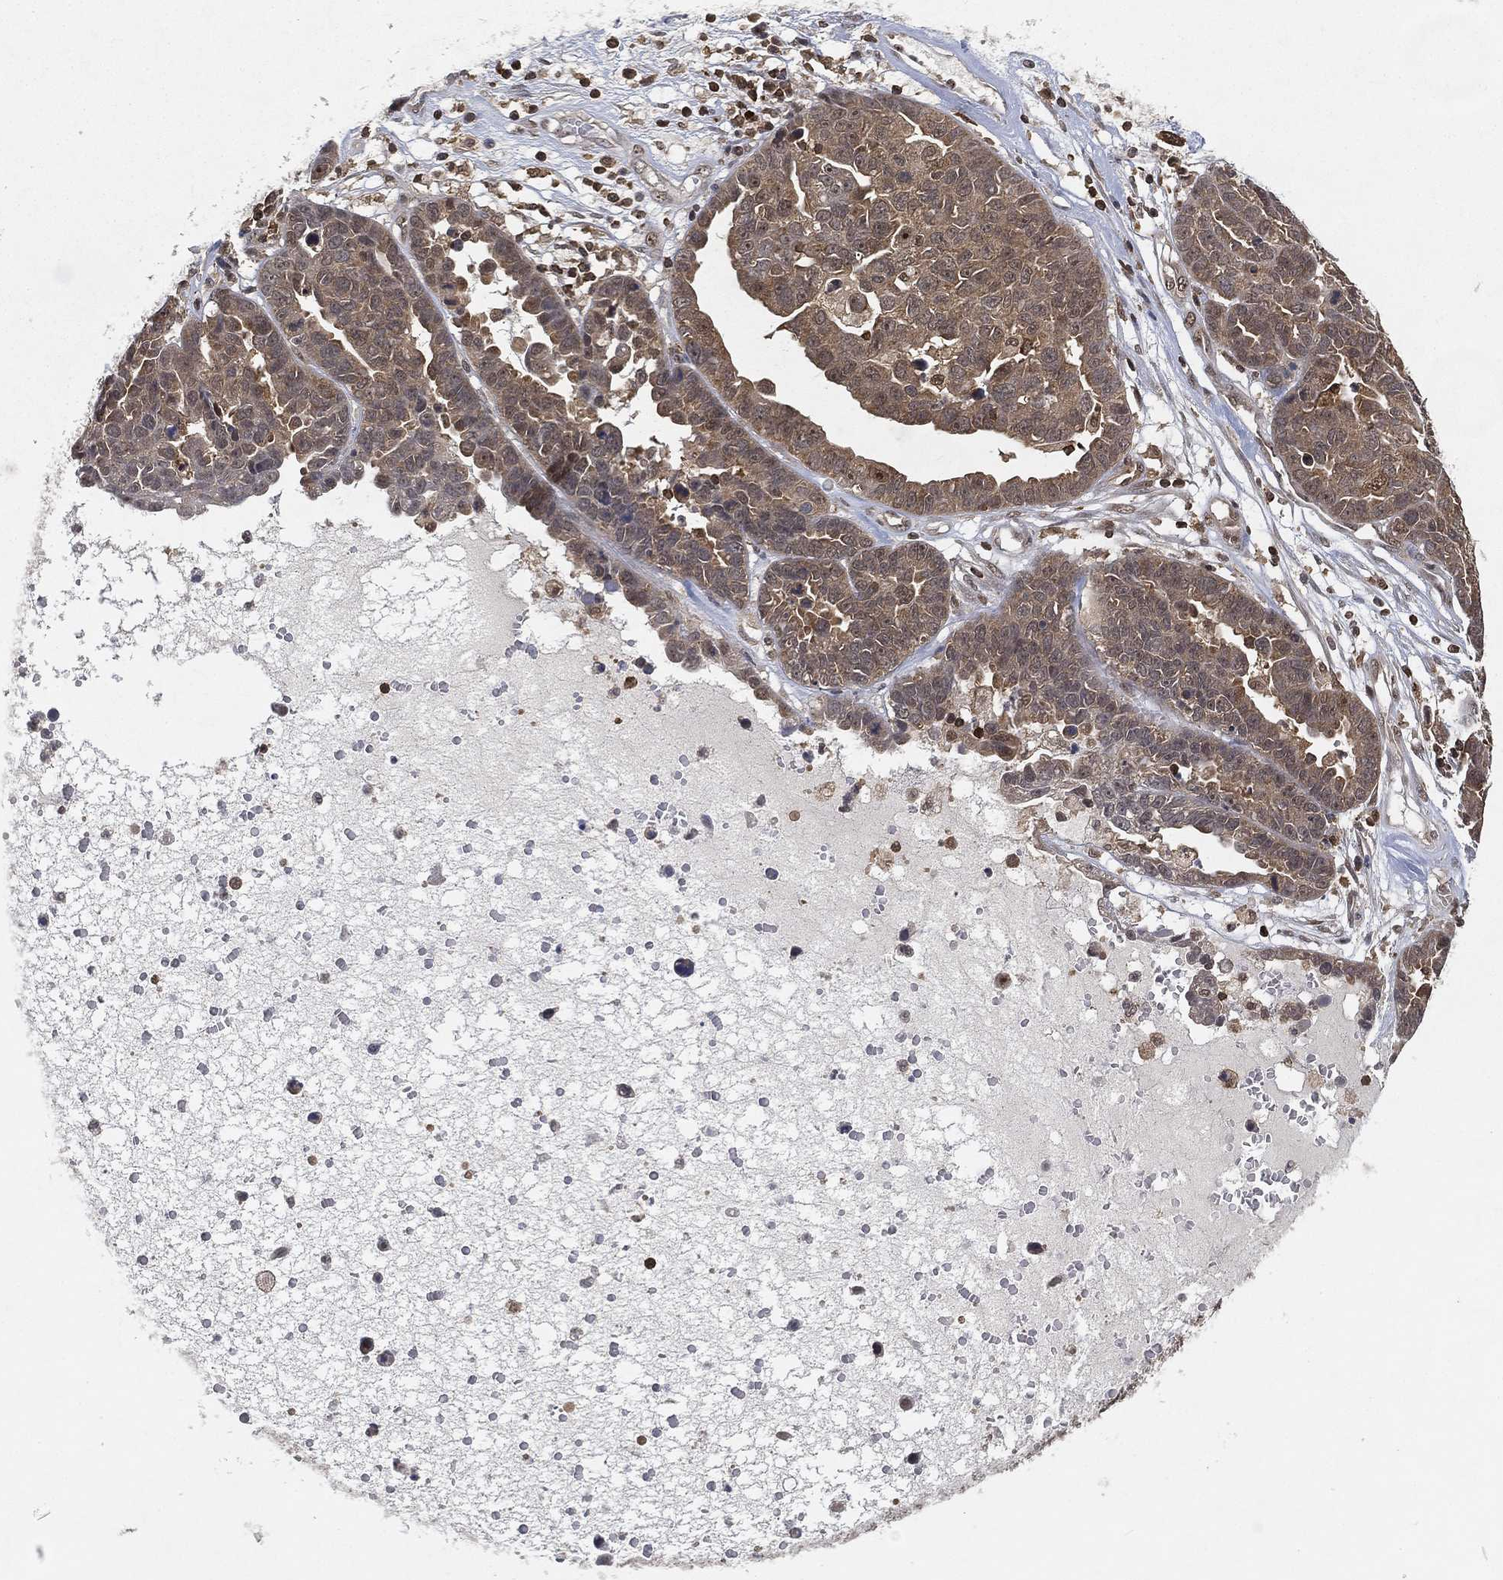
{"staining": {"intensity": "weak", "quantity": ">75%", "location": "cytoplasmic/membranous"}, "tissue": "ovarian cancer", "cell_type": "Tumor cells", "image_type": "cancer", "snomed": [{"axis": "morphology", "description": "Cystadenocarcinoma, serous, NOS"}, {"axis": "topography", "description": "Ovary"}], "caption": "Immunohistochemical staining of human ovarian cancer (serous cystadenocarcinoma) reveals low levels of weak cytoplasmic/membranous protein expression in approximately >75% of tumor cells.", "gene": "WDR26", "patient": {"sex": "female", "age": 87}}